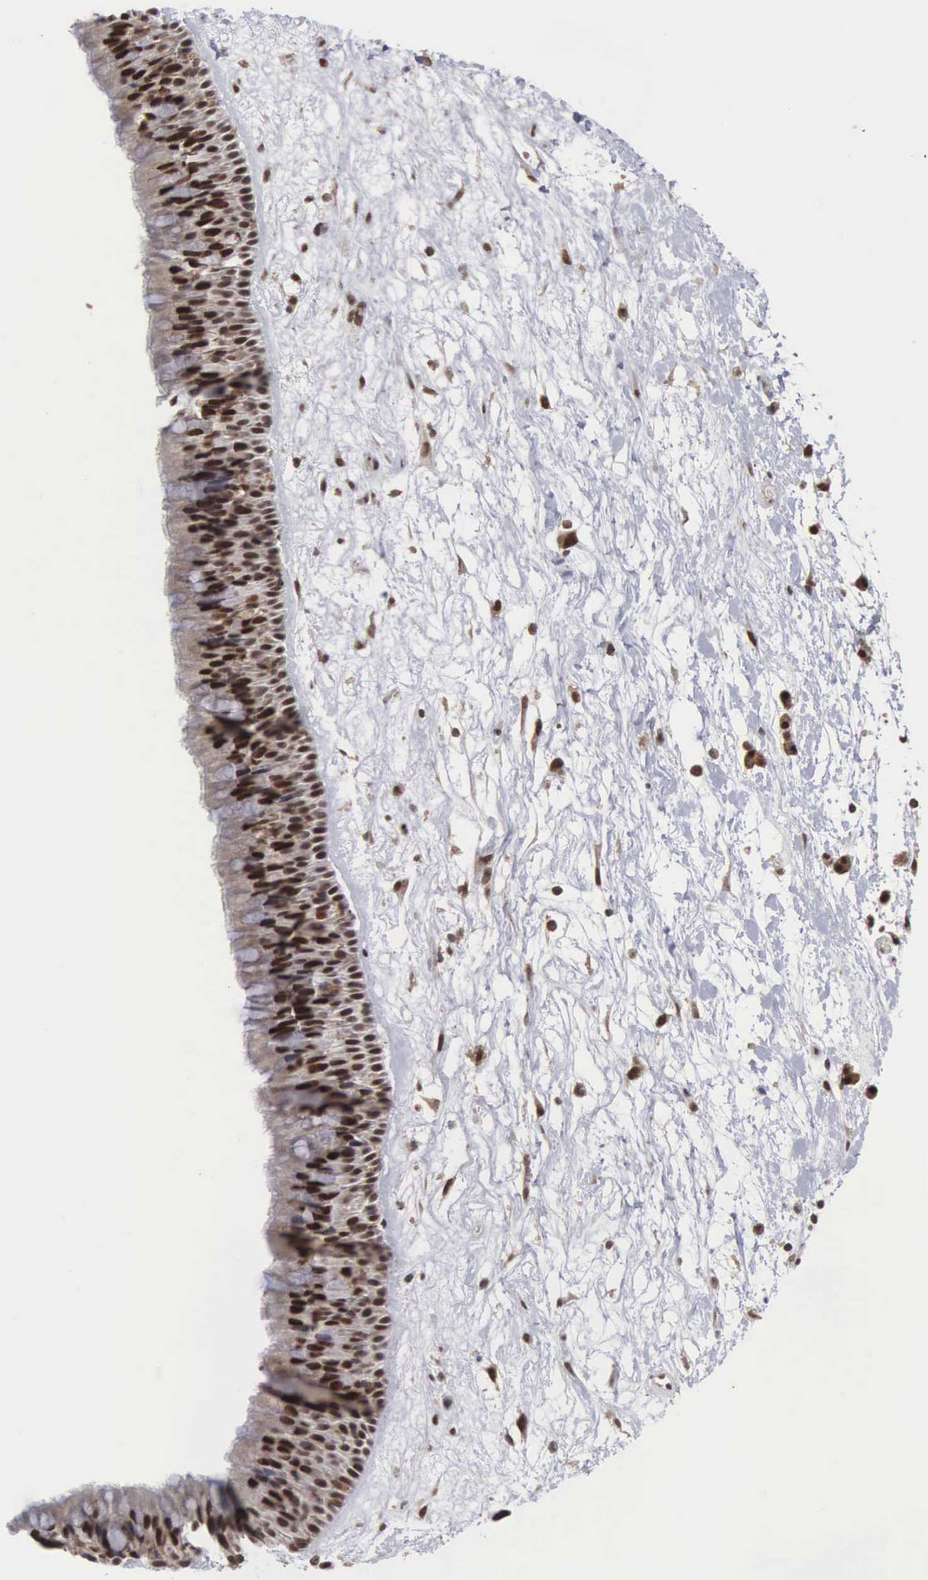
{"staining": {"intensity": "strong", "quantity": ">75%", "location": "nuclear"}, "tissue": "nasopharynx", "cell_type": "Respiratory epithelial cells", "image_type": "normal", "snomed": [{"axis": "morphology", "description": "Normal tissue, NOS"}, {"axis": "topography", "description": "Nasopharynx"}], "caption": "This histopathology image exhibits IHC staining of unremarkable human nasopharynx, with high strong nuclear positivity in about >75% of respiratory epithelial cells.", "gene": "TRMT5", "patient": {"sex": "male", "age": 13}}